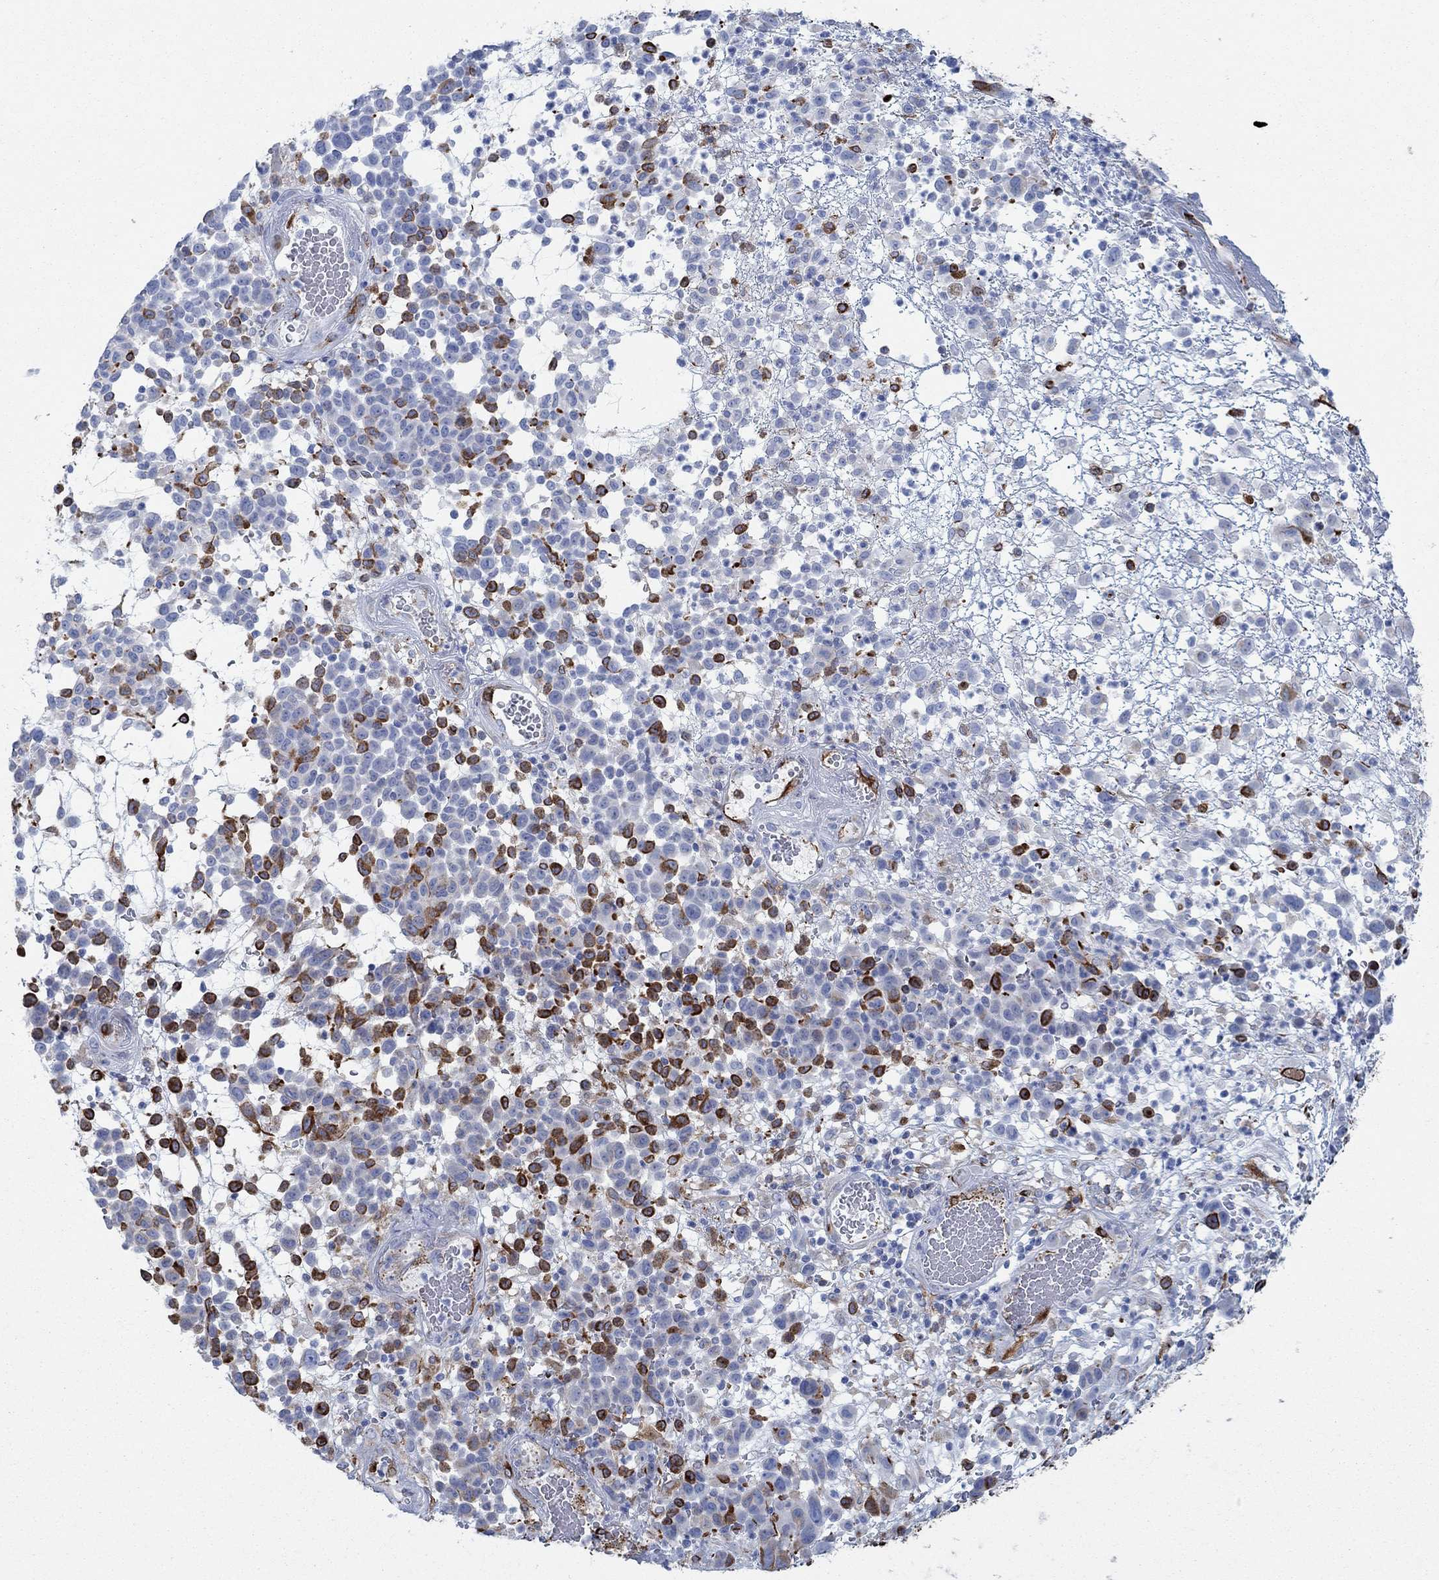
{"staining": {"intensity": "strong", "quantity": "25%-75%", "location": "cytoplasmic/membranous"}, "tissue": "melanoma", "cell_type": "Tumor cells", "image_type": "cancer", "snomed": [{"axis": "morphology", "description": "Malignant melanoma, NOS"}, {"axis": "topography", "description": "Skin"}], "caption": "Tumor cells demonstrate strong cytoplasmic/membranous expression in approximately 25%-75% of cells in malignant melanoma. (Brightfield microscopy of DAB IHC at high magnification).", "gene": "STC2", "patient": {"sex": "male", "age": 59}}